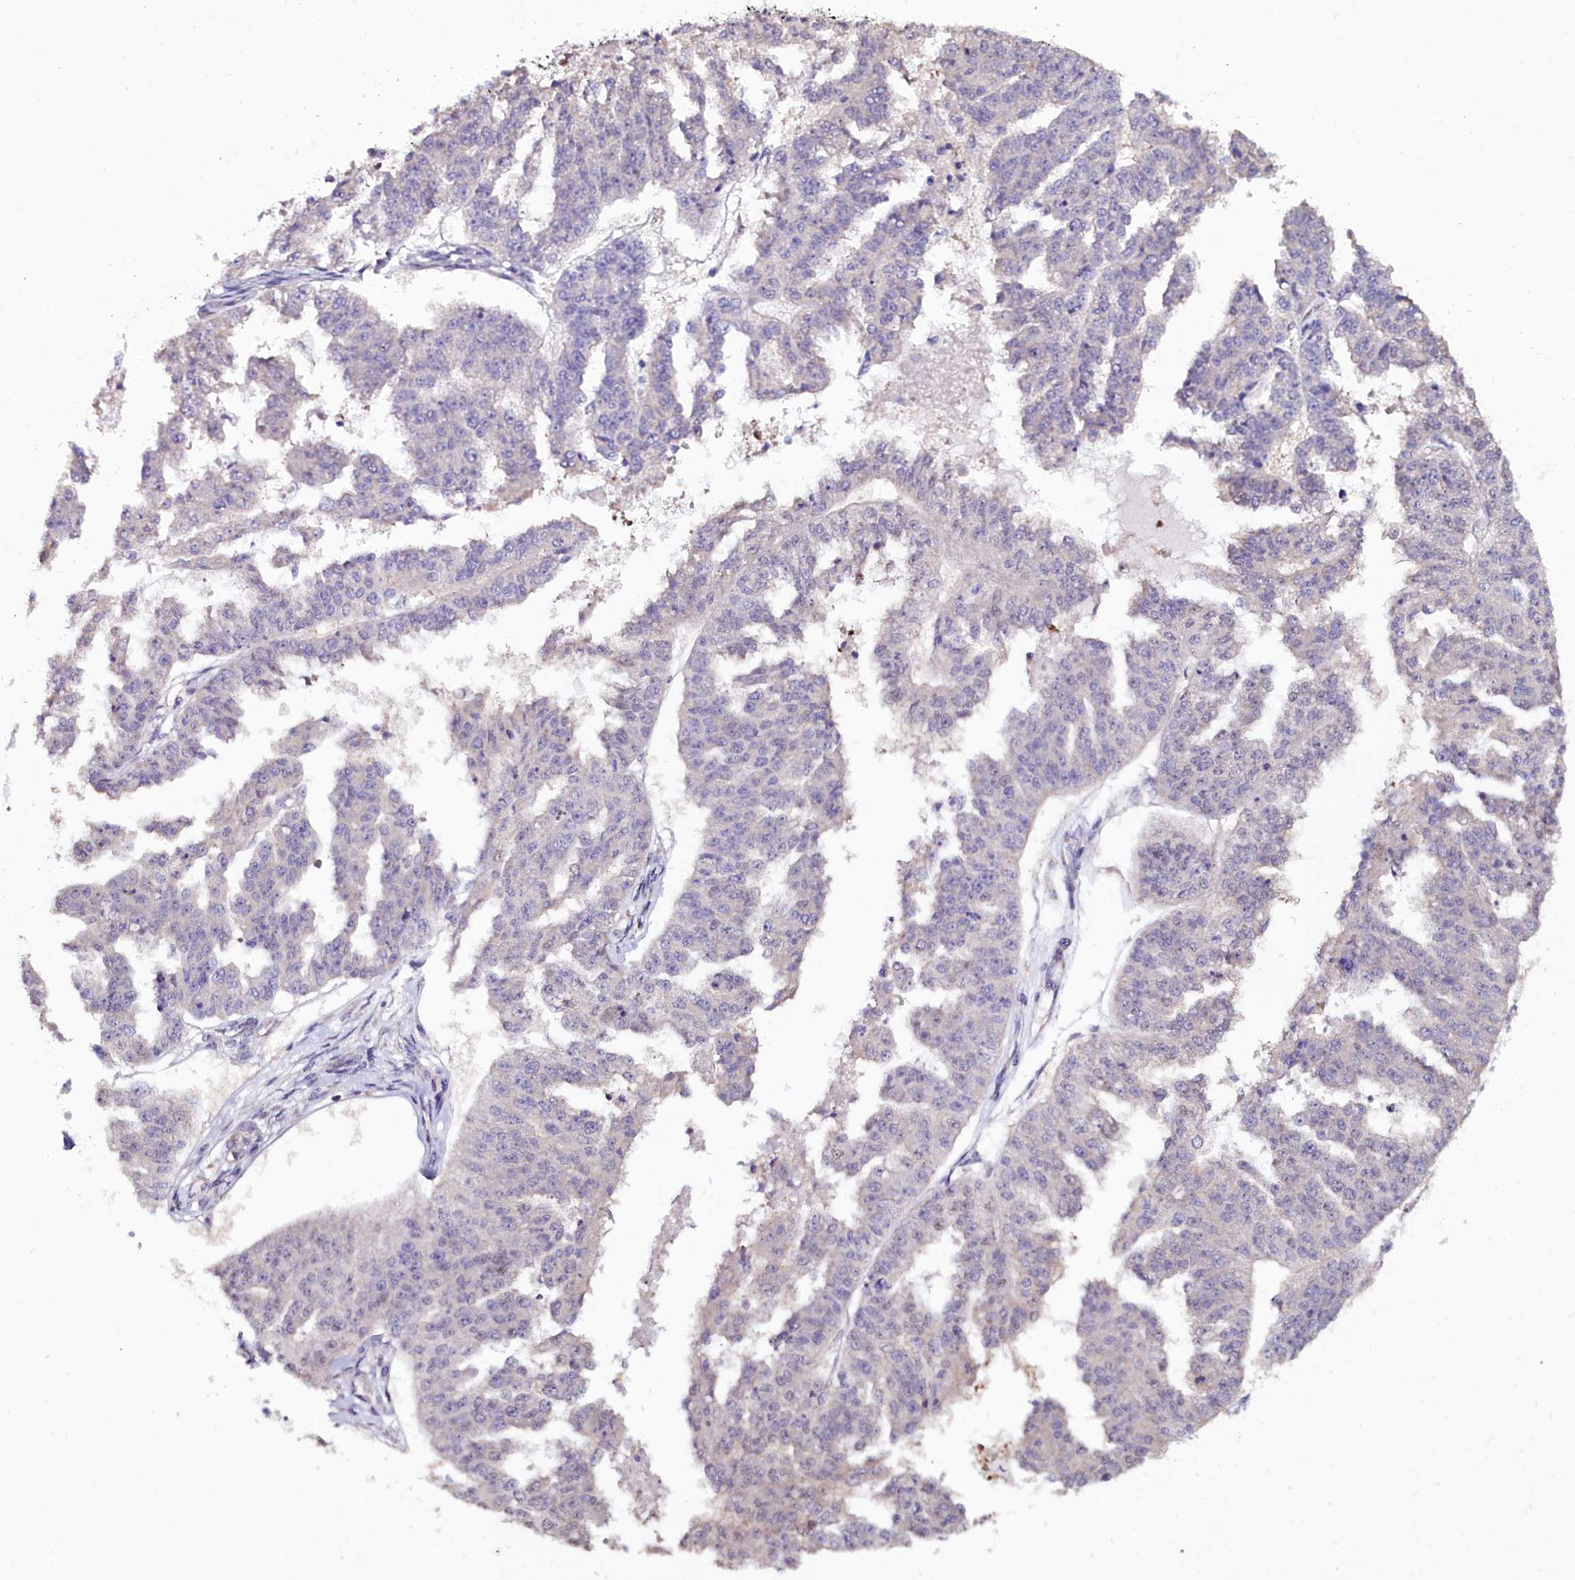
{"staining": {"intensity": "negative", "quantity": "none", "location": "none"}, "tissue": "ovarian cancer", "cell_type": "Tumor cells", "image_type": "cancer", "snomed": [{"axis": "morphology", "description": "Cystadenocarcinoma, serous, NOS"}, {"axis": "topography", "description": "Ovary"}], "caption": "Ovarian cancer (serous cystadenocarcinoma) was stained to show a protein in brown. There is no significant expression in tumor cells. The staining is performed using DAB (3,3'-diaminobenzidine) brown chromogen with nuclei counter-stained in using hematoxylin.", "gene": "C4orf19", "patient": {"sex": "female", "age": 58}}